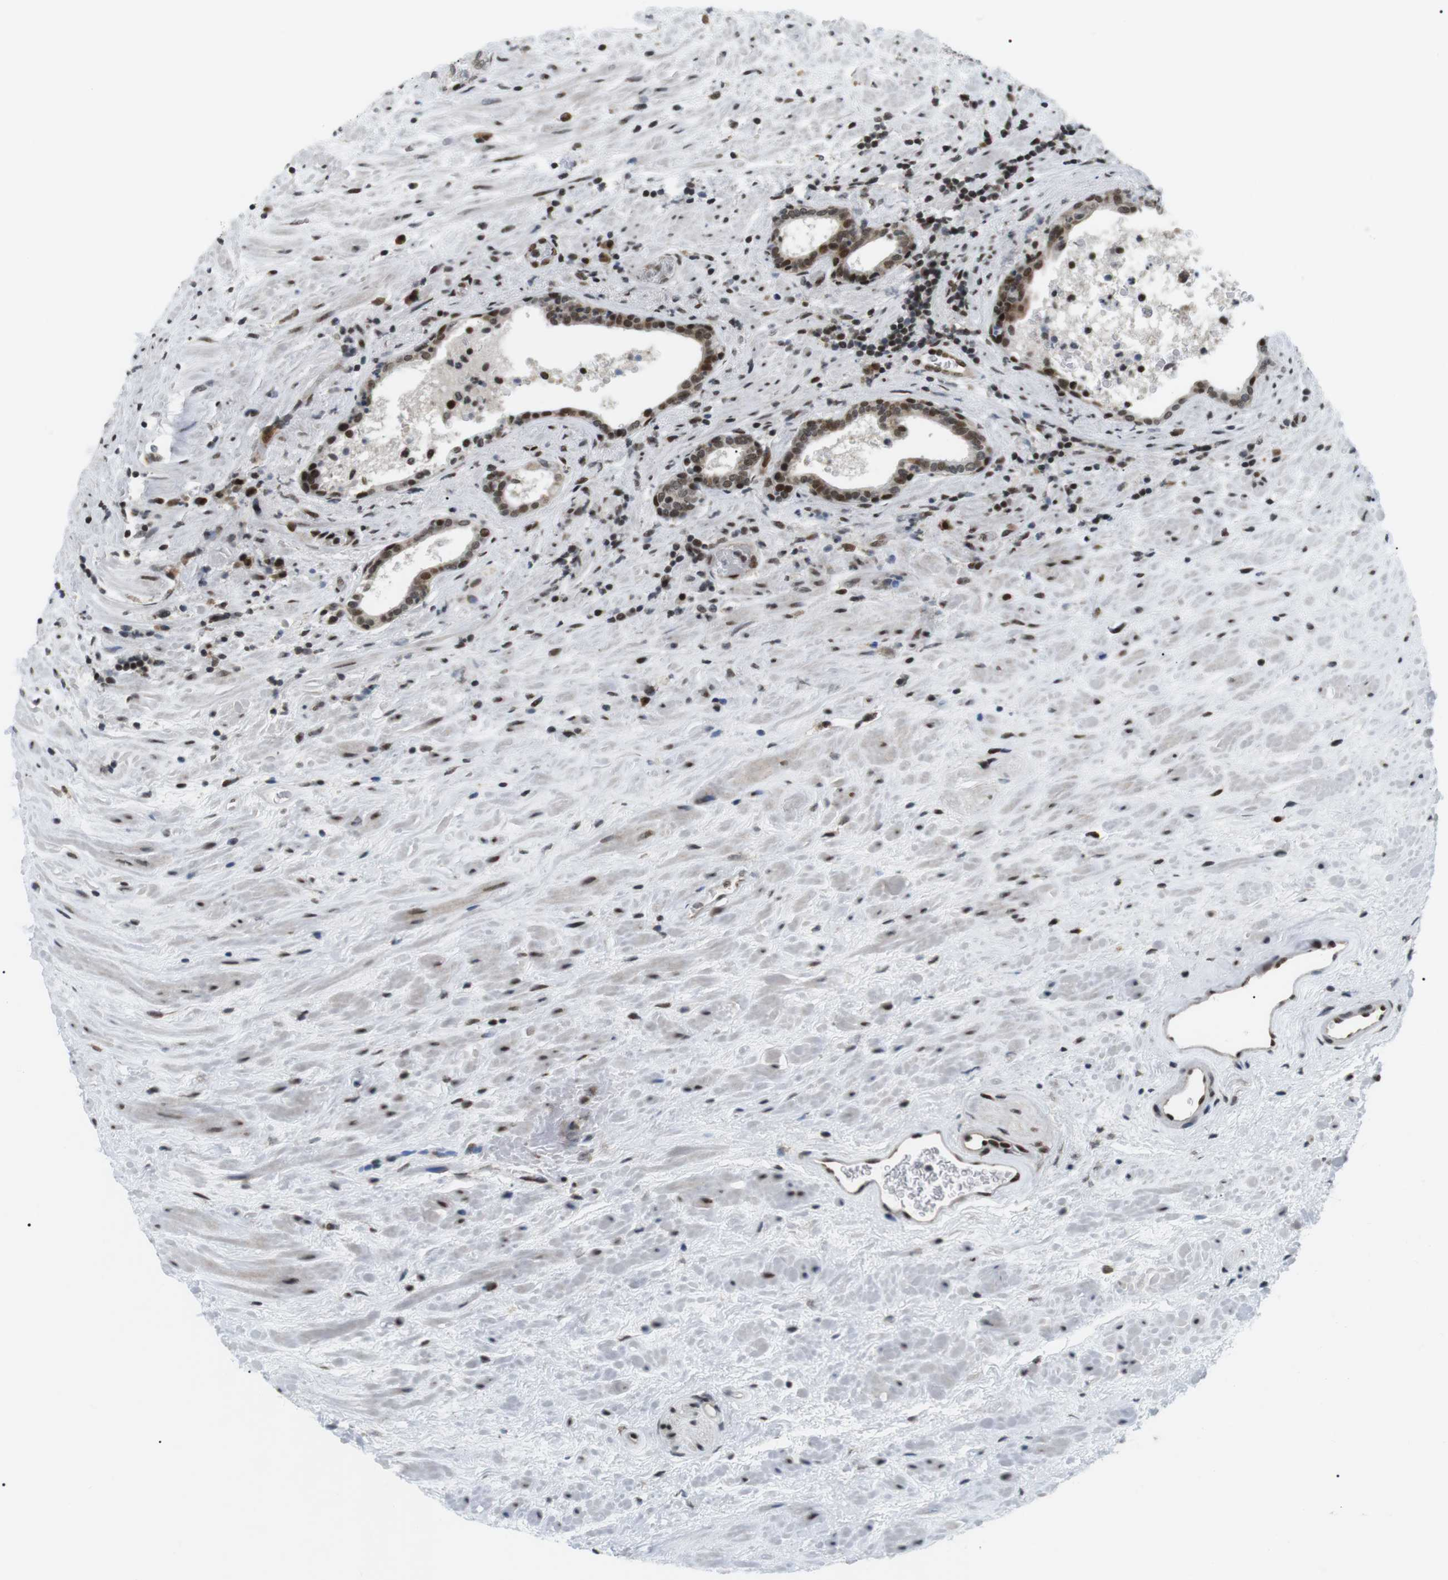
{"staining": {"intensity": "moderate", "quantity": "25%-75%", "location": "cytoplasmic/membranous,nuclear"}, "tissue": "prostate cancer", "cell_type": "Tumor cells", "image_type": "cancer", "snomed": [{"axis": "morphology", "description": "Adenocarcinoma, High grade"}, {"axis": "topography", "description": "Prostate"}], "caption": "Adenocarcinoma (high-grade) (prostate) stained with a brown dye shows moderate cytoplasmic/membranous and nuclear positive staining in approximately 25%-75% of tumor cells.", "gene": "CDC27", "patient": {"sex": "male", "age": 71}}